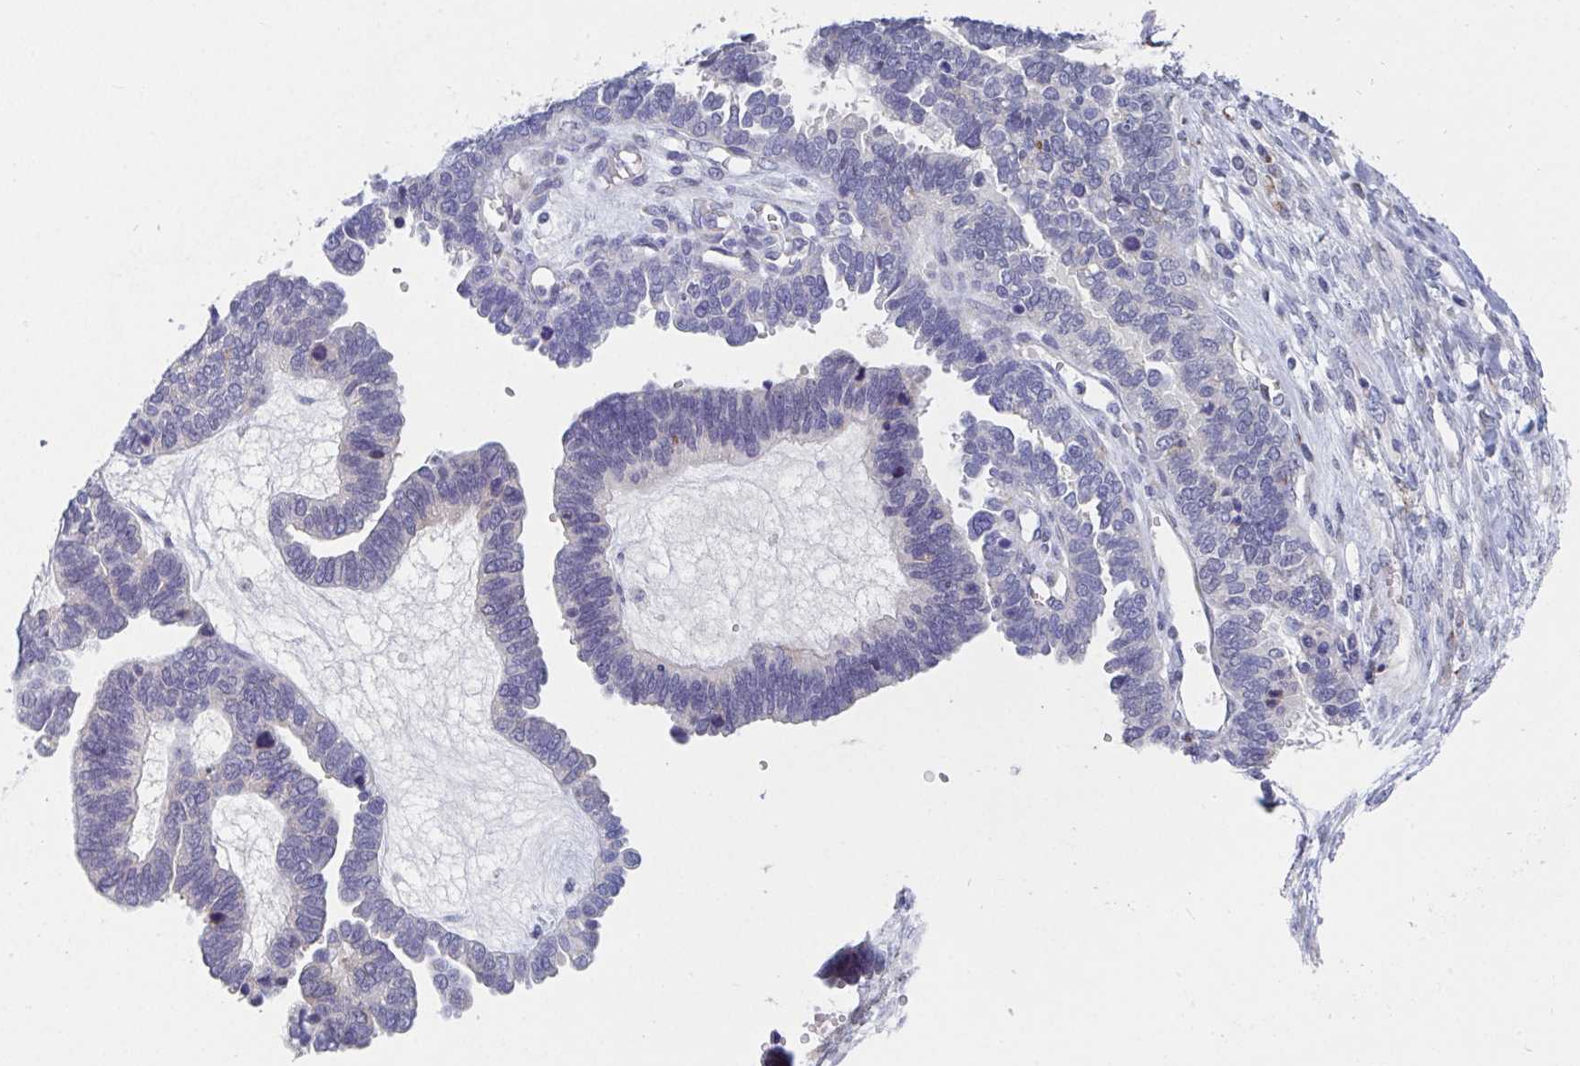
{"staining": {"intensity": "negative", "quantity": "none", "location": "none"}, "tissue": "ovarian cancer", "cell_type": "Tumor cells", "image_type": "cancer", "snomed": [{"axis": "morphology", "description": "Cystadenocarcinoma, serous, NOS"}, {"axis": "topography", "description": "Ovary"}], "caption": "Tumor cells show no significant positivity in ovarian serous cystadenocarcinoma. (DAB (3,3'-diaminobenzidine) IHC, high magnification).", "gene": "TAS2R39", "patient": {"sex": "female", "age": 51}}